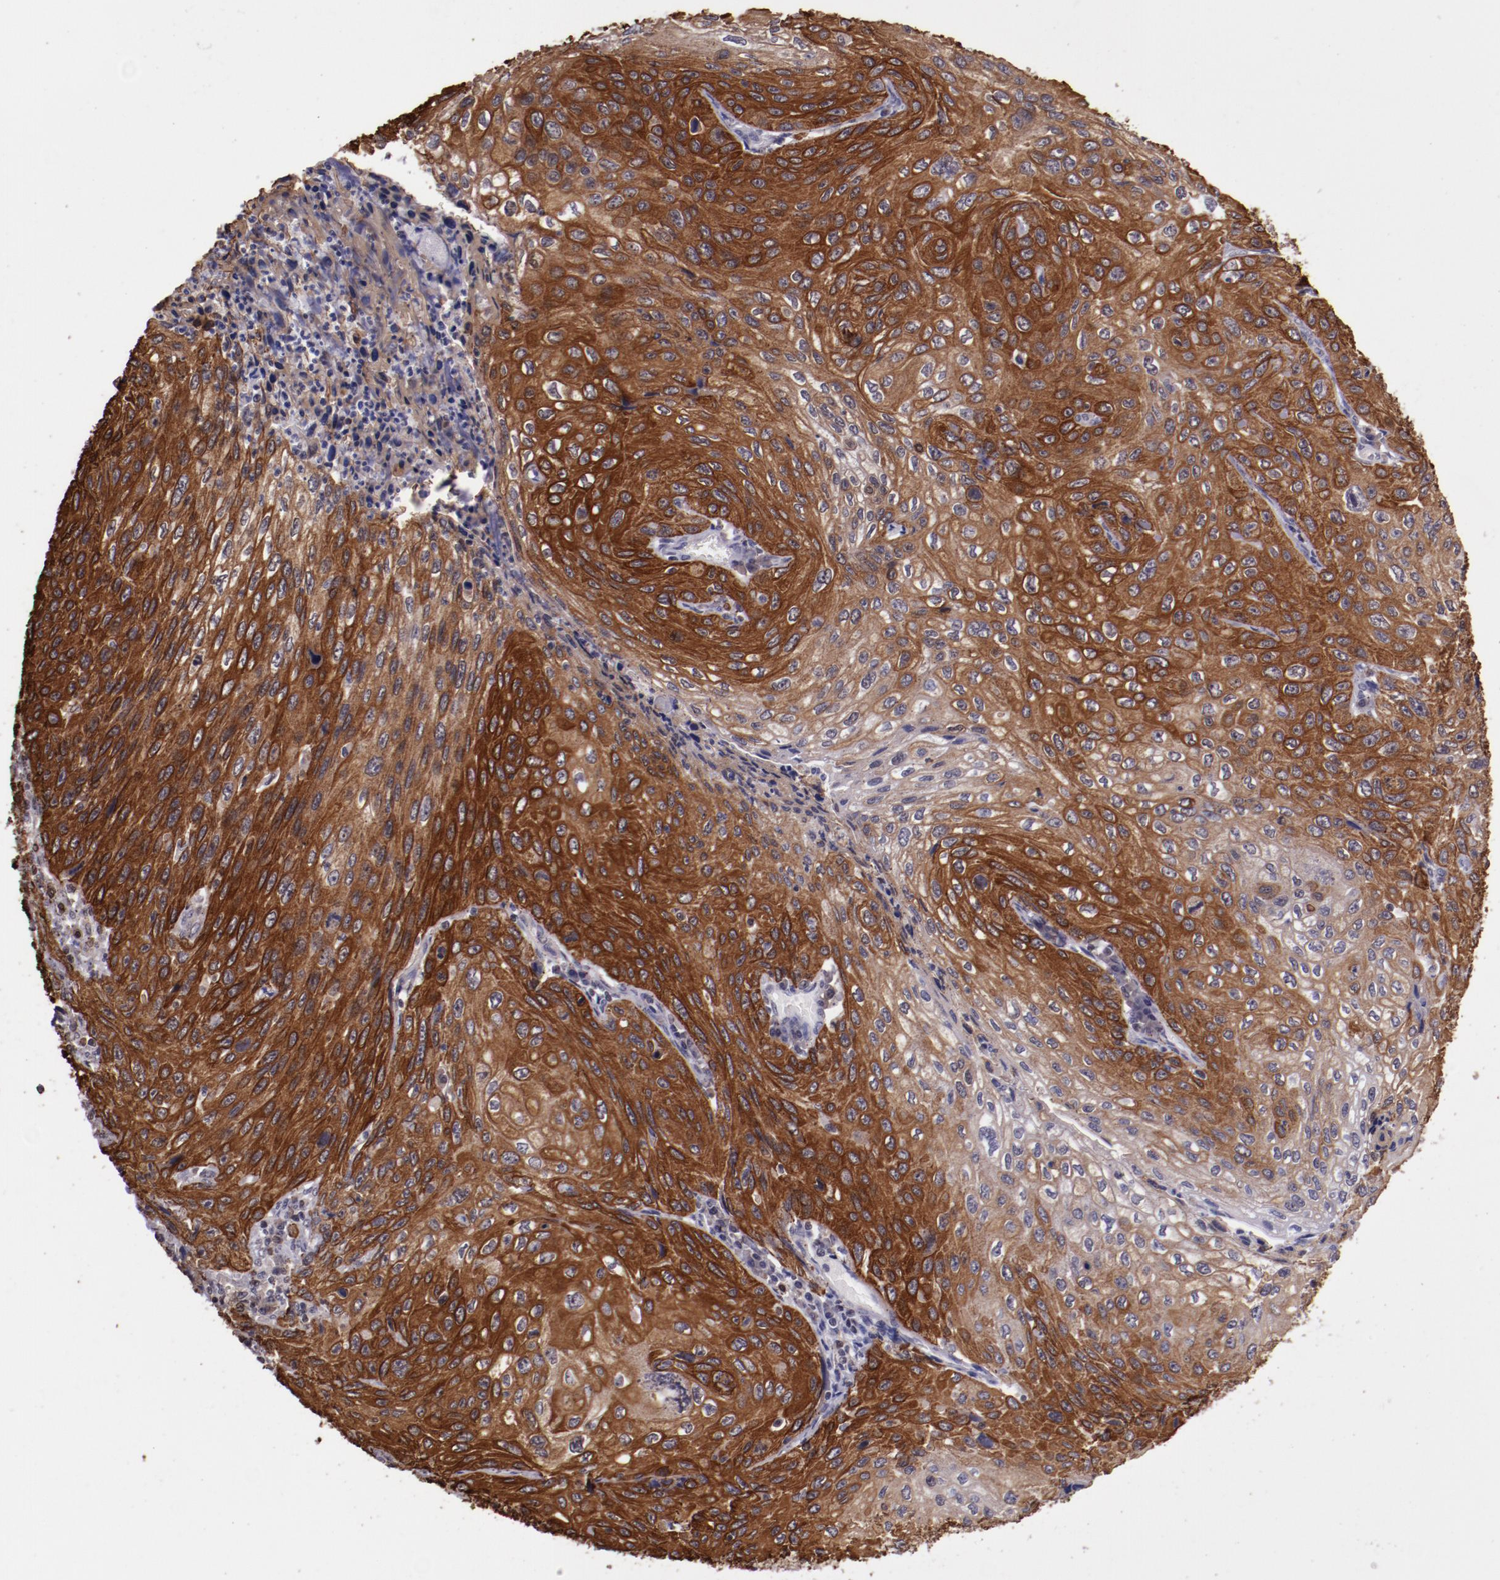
{"staining": {"intensity": "strong", "quantity": ">75%", "location": "cytoplasmic/membranous"}, "tissue": "cervical cancer", "cell_type": "Tumor cells", "image_type": "cancer", "snomed": [{"axis": "morphology", "description": "Squamous cell carcinoma, NOS"}, {"axis": "topography", "description": "Cervix"}], "caption": "Immunohistochemistry (DAB) staining of squamous cell carcinoma (cervical) shows strong cytoplasmic/membranous protein expression in approximately >75% of tumor cells.", "gene": "ELF1", "patient": {"sex": "female", "age": 32}}